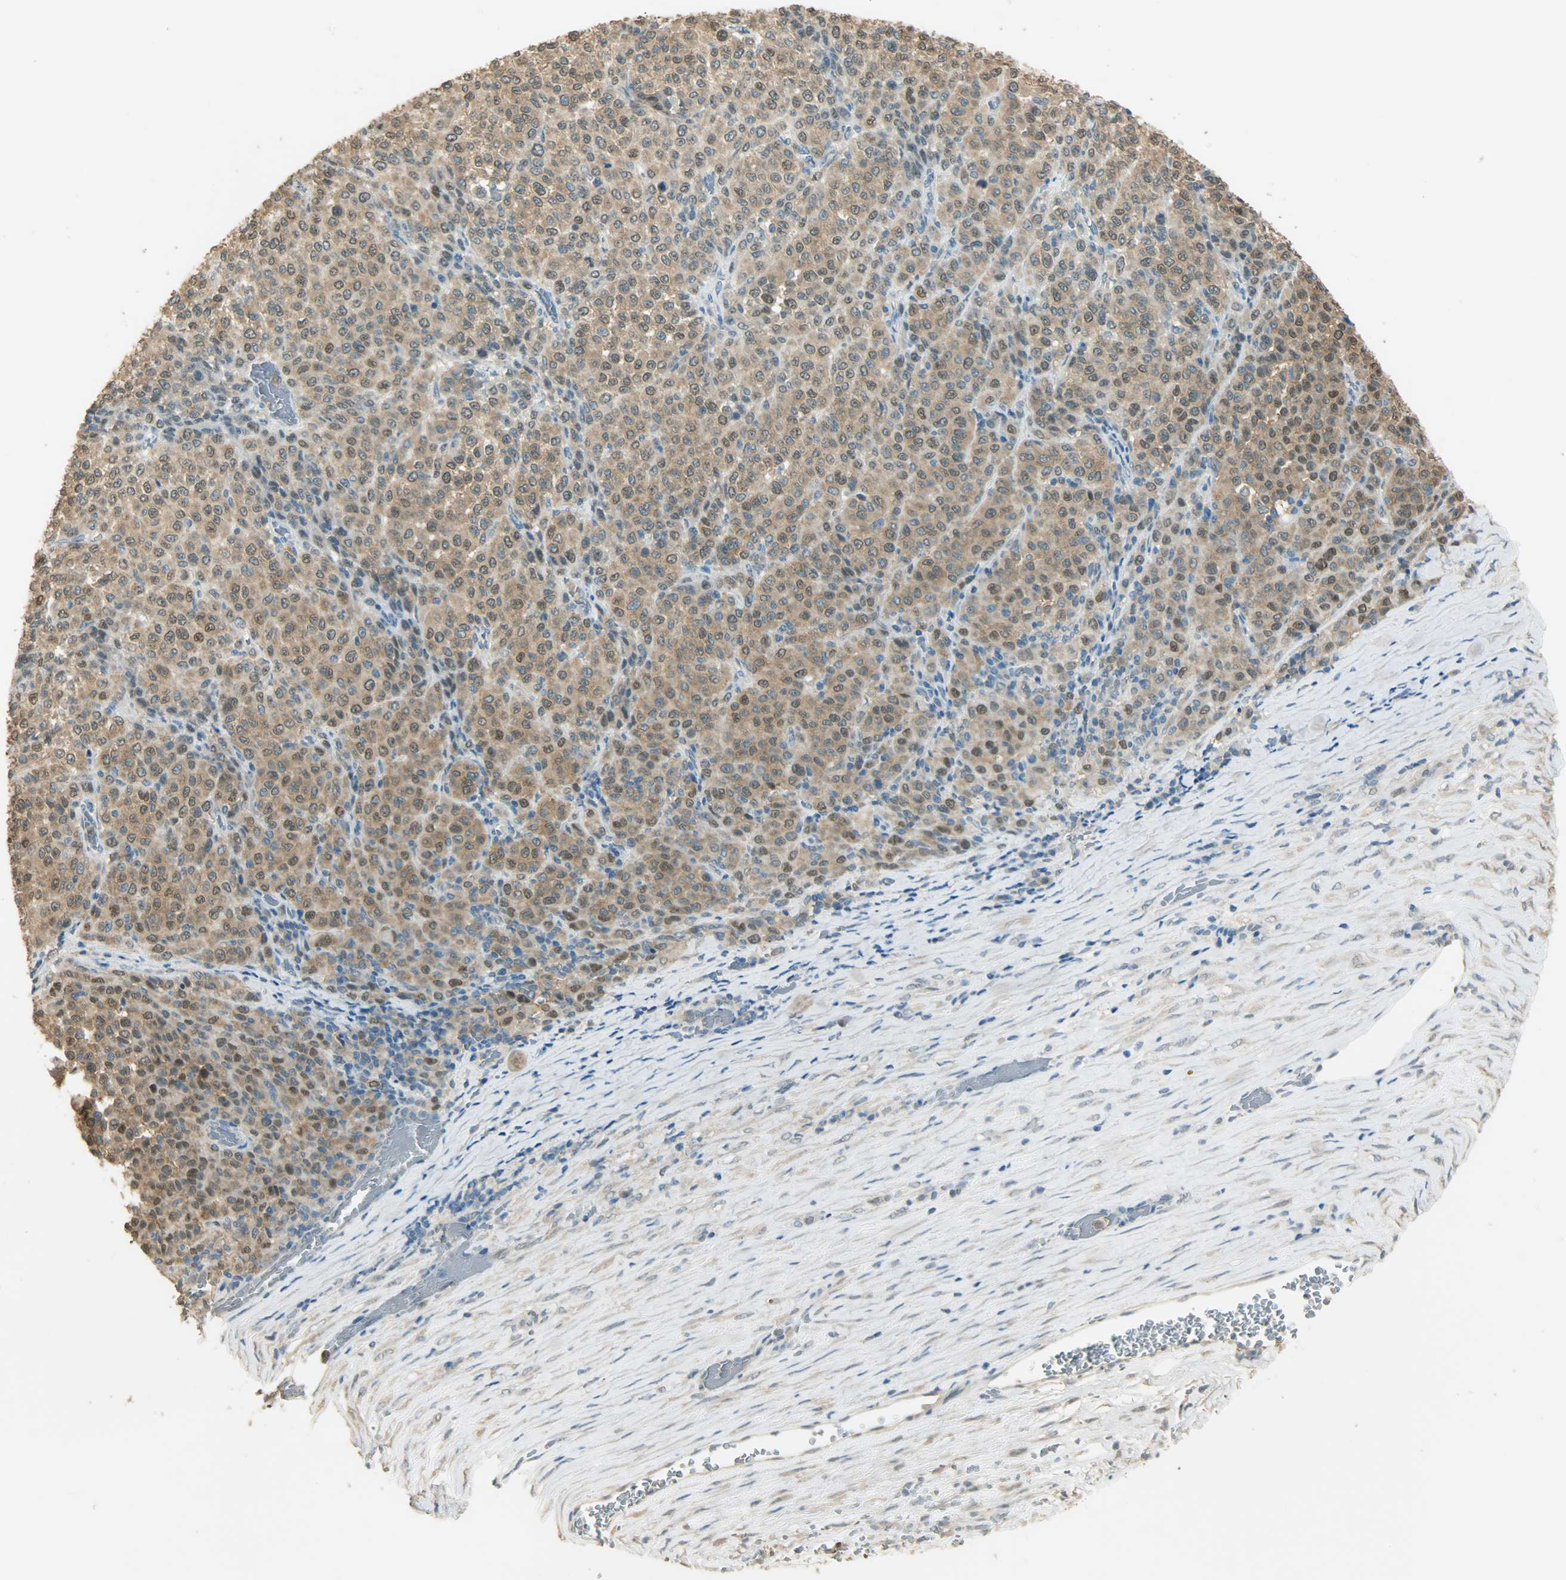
{"staining": {"intensity": "moderate", "quantity": ">75%", "location": "cytoplasmic/membranous,nuclear"}, "tissue": "melanoma", "cell_type": "Tumor cells", "image_type": "cancer", "snomed": [{"axis": "morphology", "description": "Malignant melanoma, Metastatic site"}, {"axis": "topography", "description": "Pancreas"}], "caption": "Protein expression analysis of human malignant melanoma (metastatic site) reveals moderate cytoplasmic/membranous and nuclear positivity in about >75% of tumor cells. (brown staining indicates protein expression, while blue staining denotes nuclei).", "gene": "PRMT5", "patient": {"sex": "female", "age": 30}}